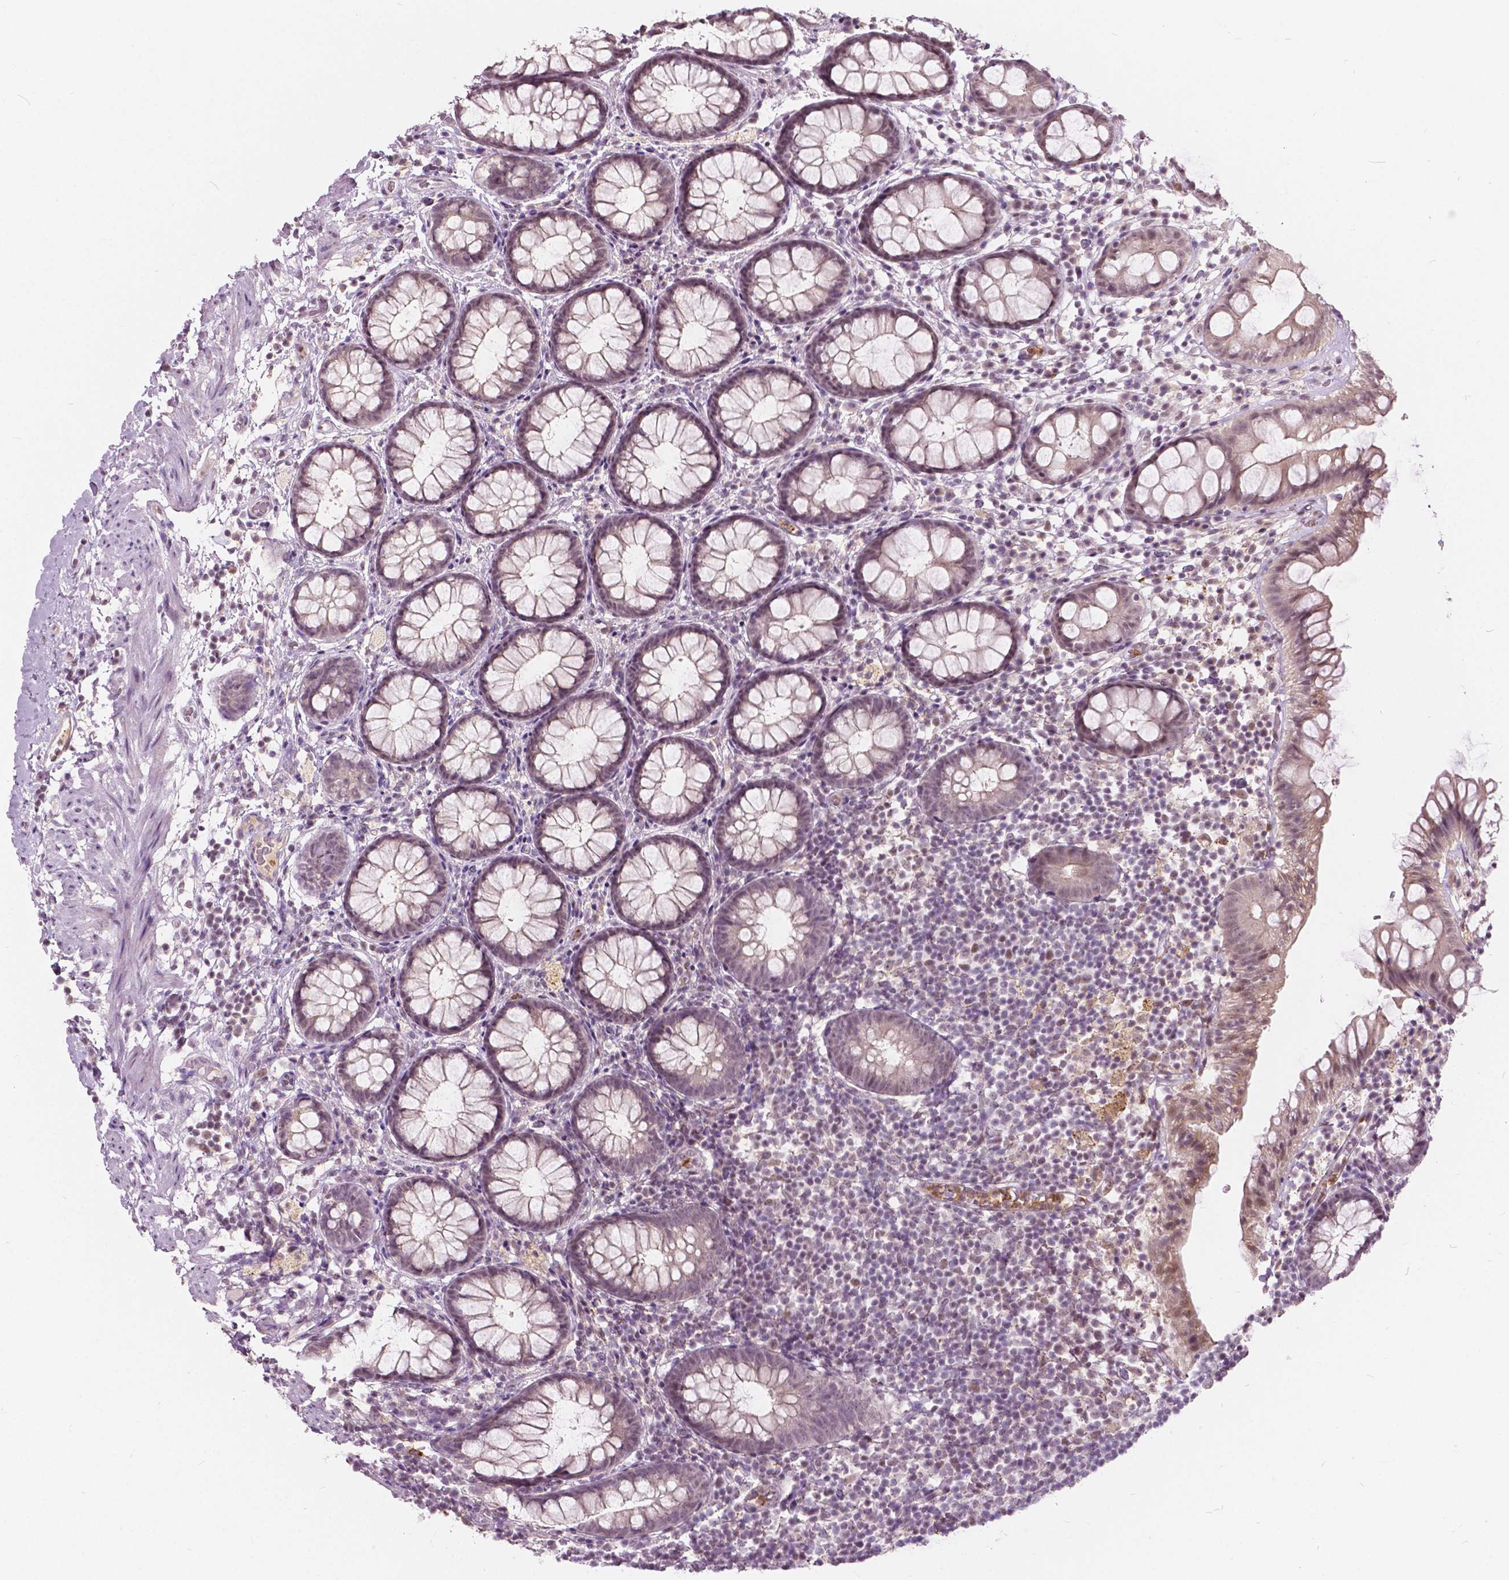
{"staining": {"intensity": "weak", "quantity": "25%-75%", "location": "cytoplasmic/membranous"}, "tissue": "rectum", "cell_type": "Glandular cells", "image_type": "normal", "snomed": [{"axis": "morphology", "description": "Normal tissue, NOS"}, {"axis": "topography", "description": "Rectum"}], "caption": "This micrograph shows benign rectum stained with IHC to label a protein in brown. The cytoplasmic/membranous of glandular cells show weak positivity for the protein. Nuclei are counter-stained blue.", "gene": "DLX6", "patient": {"sex": "female", "age": 62}}